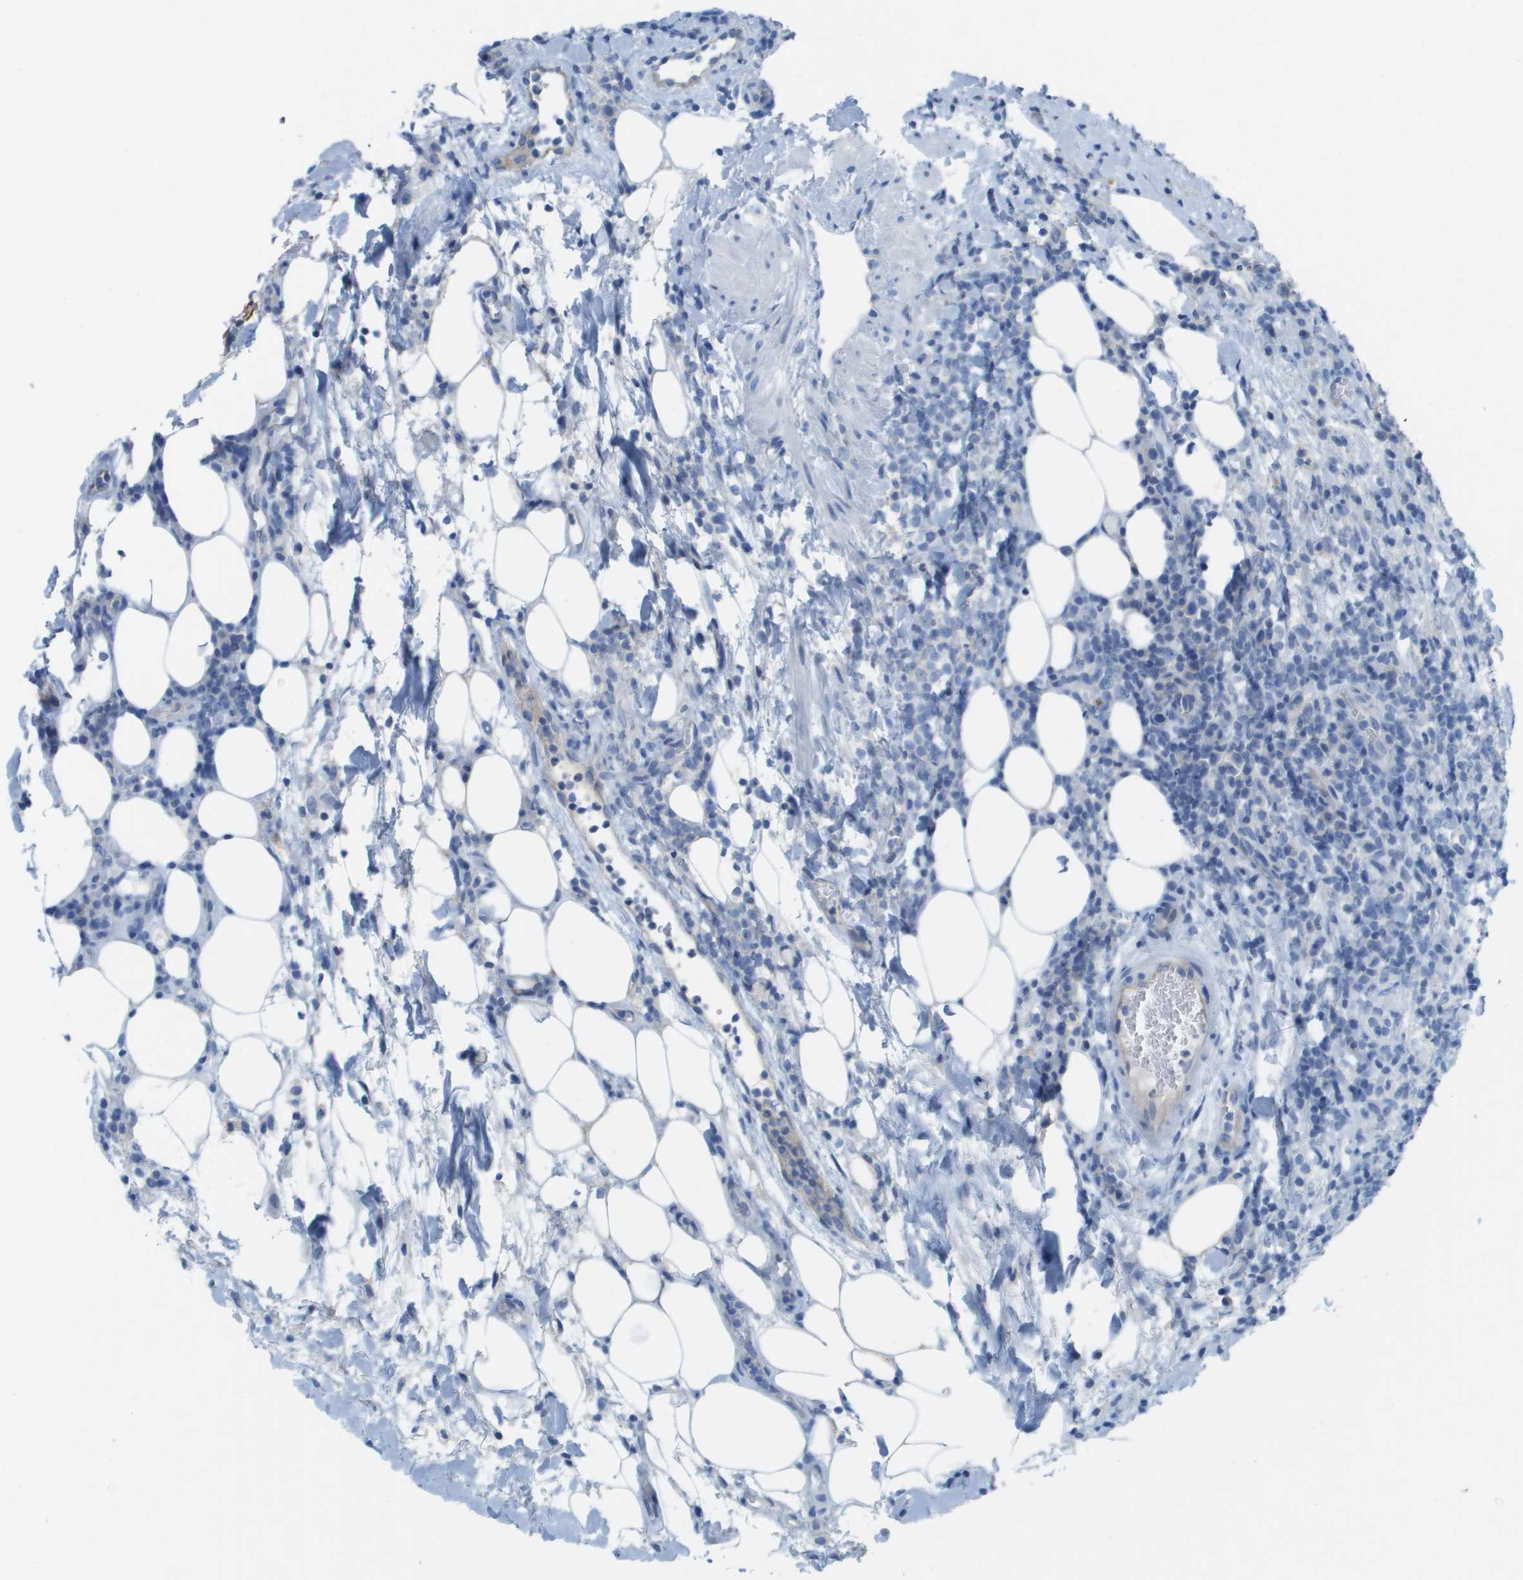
{"staining": {"intensity": "negative", "quantity": "none", "location": "none"}, "tissue": "lymphoma", "cell_type": "Tumor cells", "image_type": "cancer", "snomed": [{"axis": "morphology", "description": "Malignant lymphoma, non-Hodgkin's type, High grade"}, {"axis": "topography", "description": "Lymph node"}], "caption": "IHC of malignant lymphoma, non-Hodgkin's type (high-grade) shows no expression in tumor cells. (Brightfield microscopy of DAB immunohistochemistry at high magnification).", "gene": "CD46", "patient": {"sex": "female", "age": 76}}